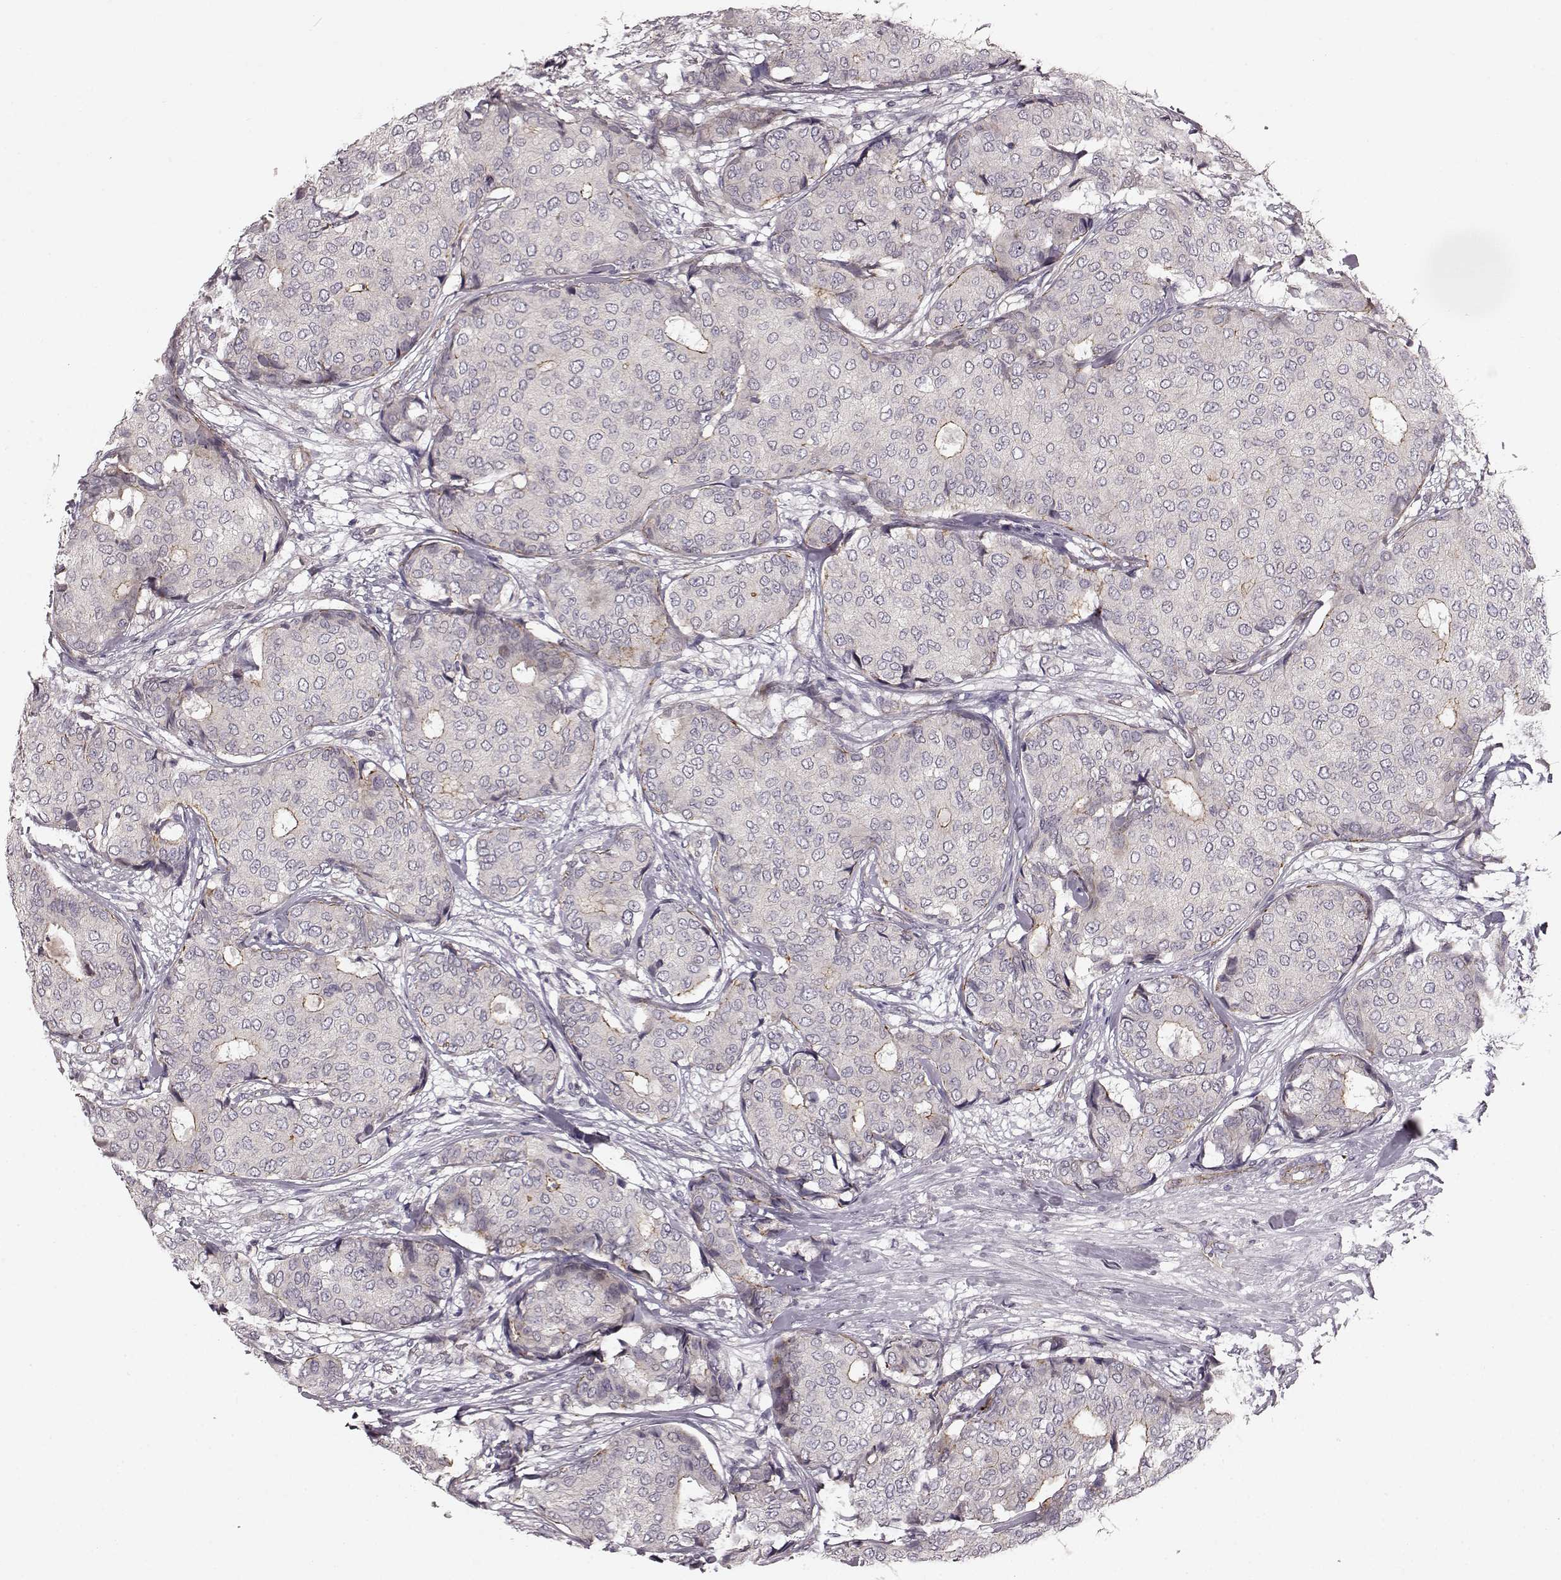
{"staining": {"intensity": "weak", "quantity": "<25%", "location": "cytoplasmic/membranous"}, "tissue": "breast cancer", "cell_type": "Tumor cells", "image_type": "cancer", "snomed": [{"axis": "morphology", "description": "Duct carcinoma"}, {"axis": "topography", "description": "Breast"}], "caption": "The histopathology image shows no staining of tumor cells in infiltrating ductal carcinoma (breast).", "gene": "SLC22A18", "patient": {"sex": "female", "age": 75}}